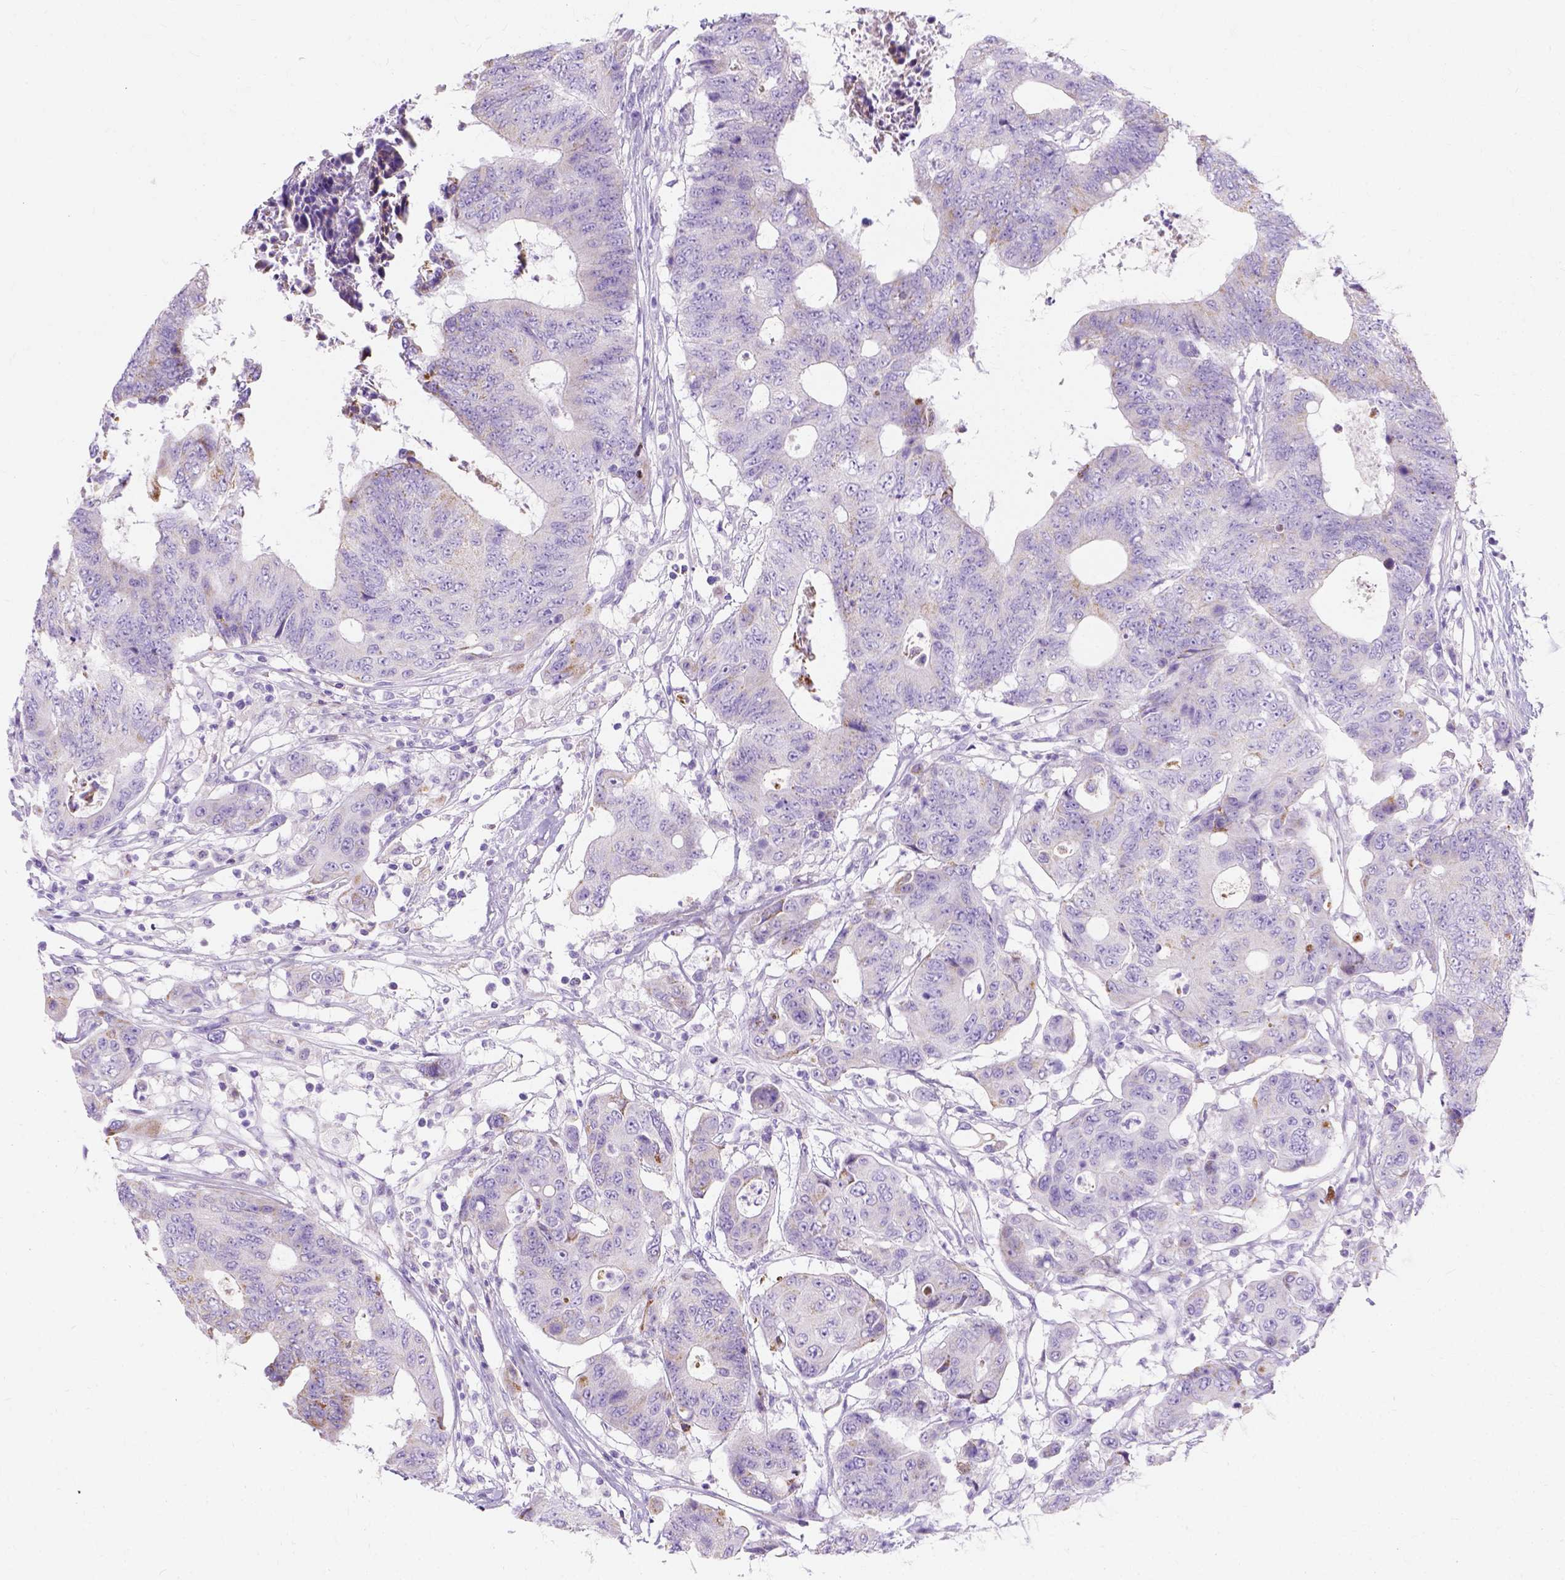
{"staining": {"intensity": "moderate", "quantity": "<25%", "location": "cytoplasmic/membranous"}, "tissue": "colorectal cancer", "cell_type": "Tumor cells", "image_type": "cancer", "snomed": [{"axis": "morphology", "description": "Adenocarcinoma, NOS"}, {"axis": "topography", "description": "Colon"}], "caption": "An IHC histopathology image of neoplastic tissue is shown. Protein staining in brown labels moderate cytoplasmic/membranous positivity in colorectal adenocarcinoma within tumor cells.", "gene": "MYH15", "patient": {"sex": "female", "age": 48}}